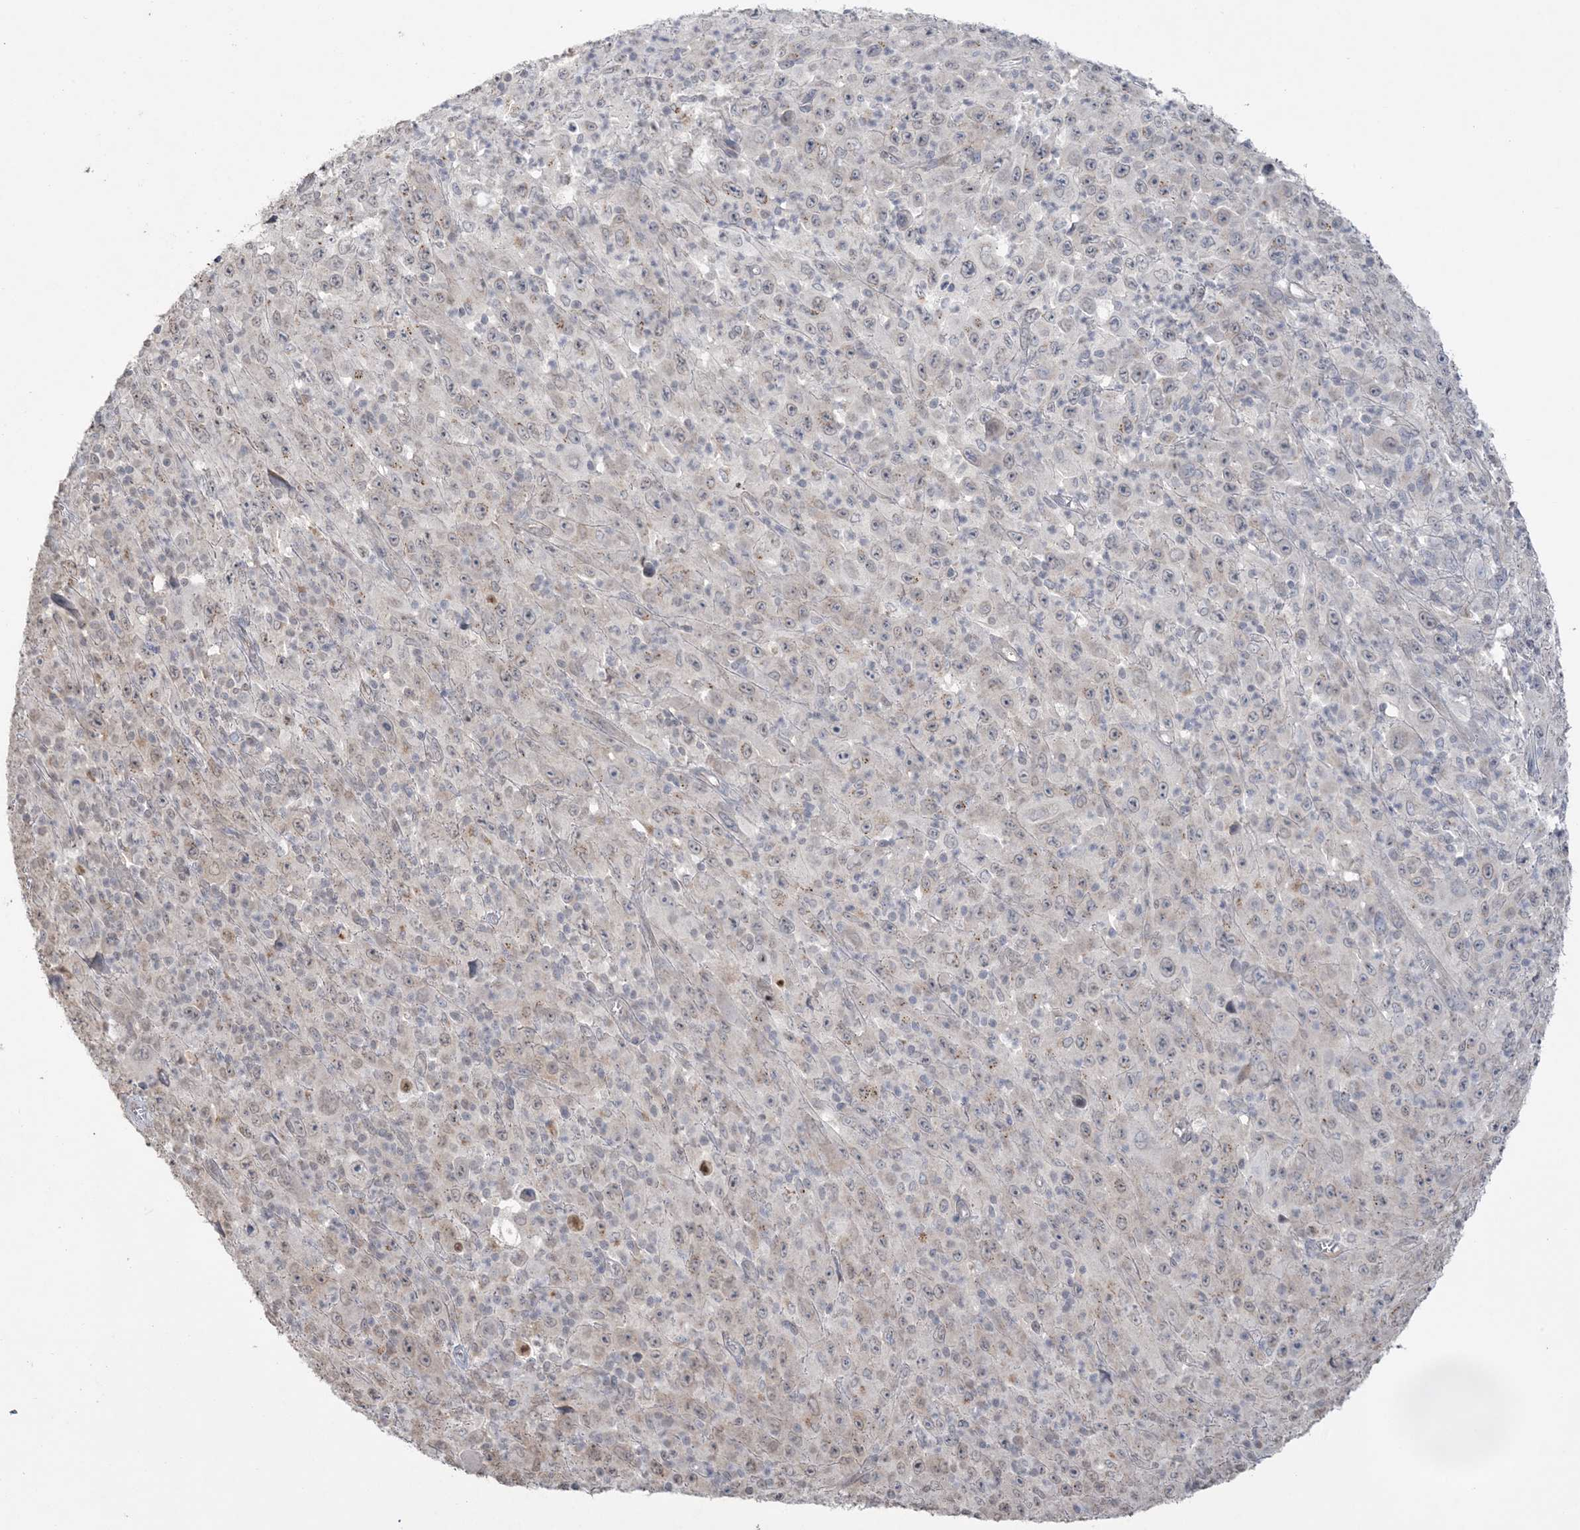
{"staining": {"intensity": "weak", "quantity": "<25%", "location": "nuclear"}, "tissue": "melanoma", "cell_type": "Tumor cells", "image_type": "cancer", "snomed": [{"axis": "morphology", "description": "Malignant melanoma, Metastatic site"}, {"axis": "topography", "description": "Skin"}], "caption": "This histopathology image is of melanoma stained with immunohistochemistry to label a protein in brown with the nuclei are counter-stained blue. There is no positivity in tumor cells. Nuclei are stained in blue.", "gene": "XRN1", "patient": {"sex": "female", "age": 56}}